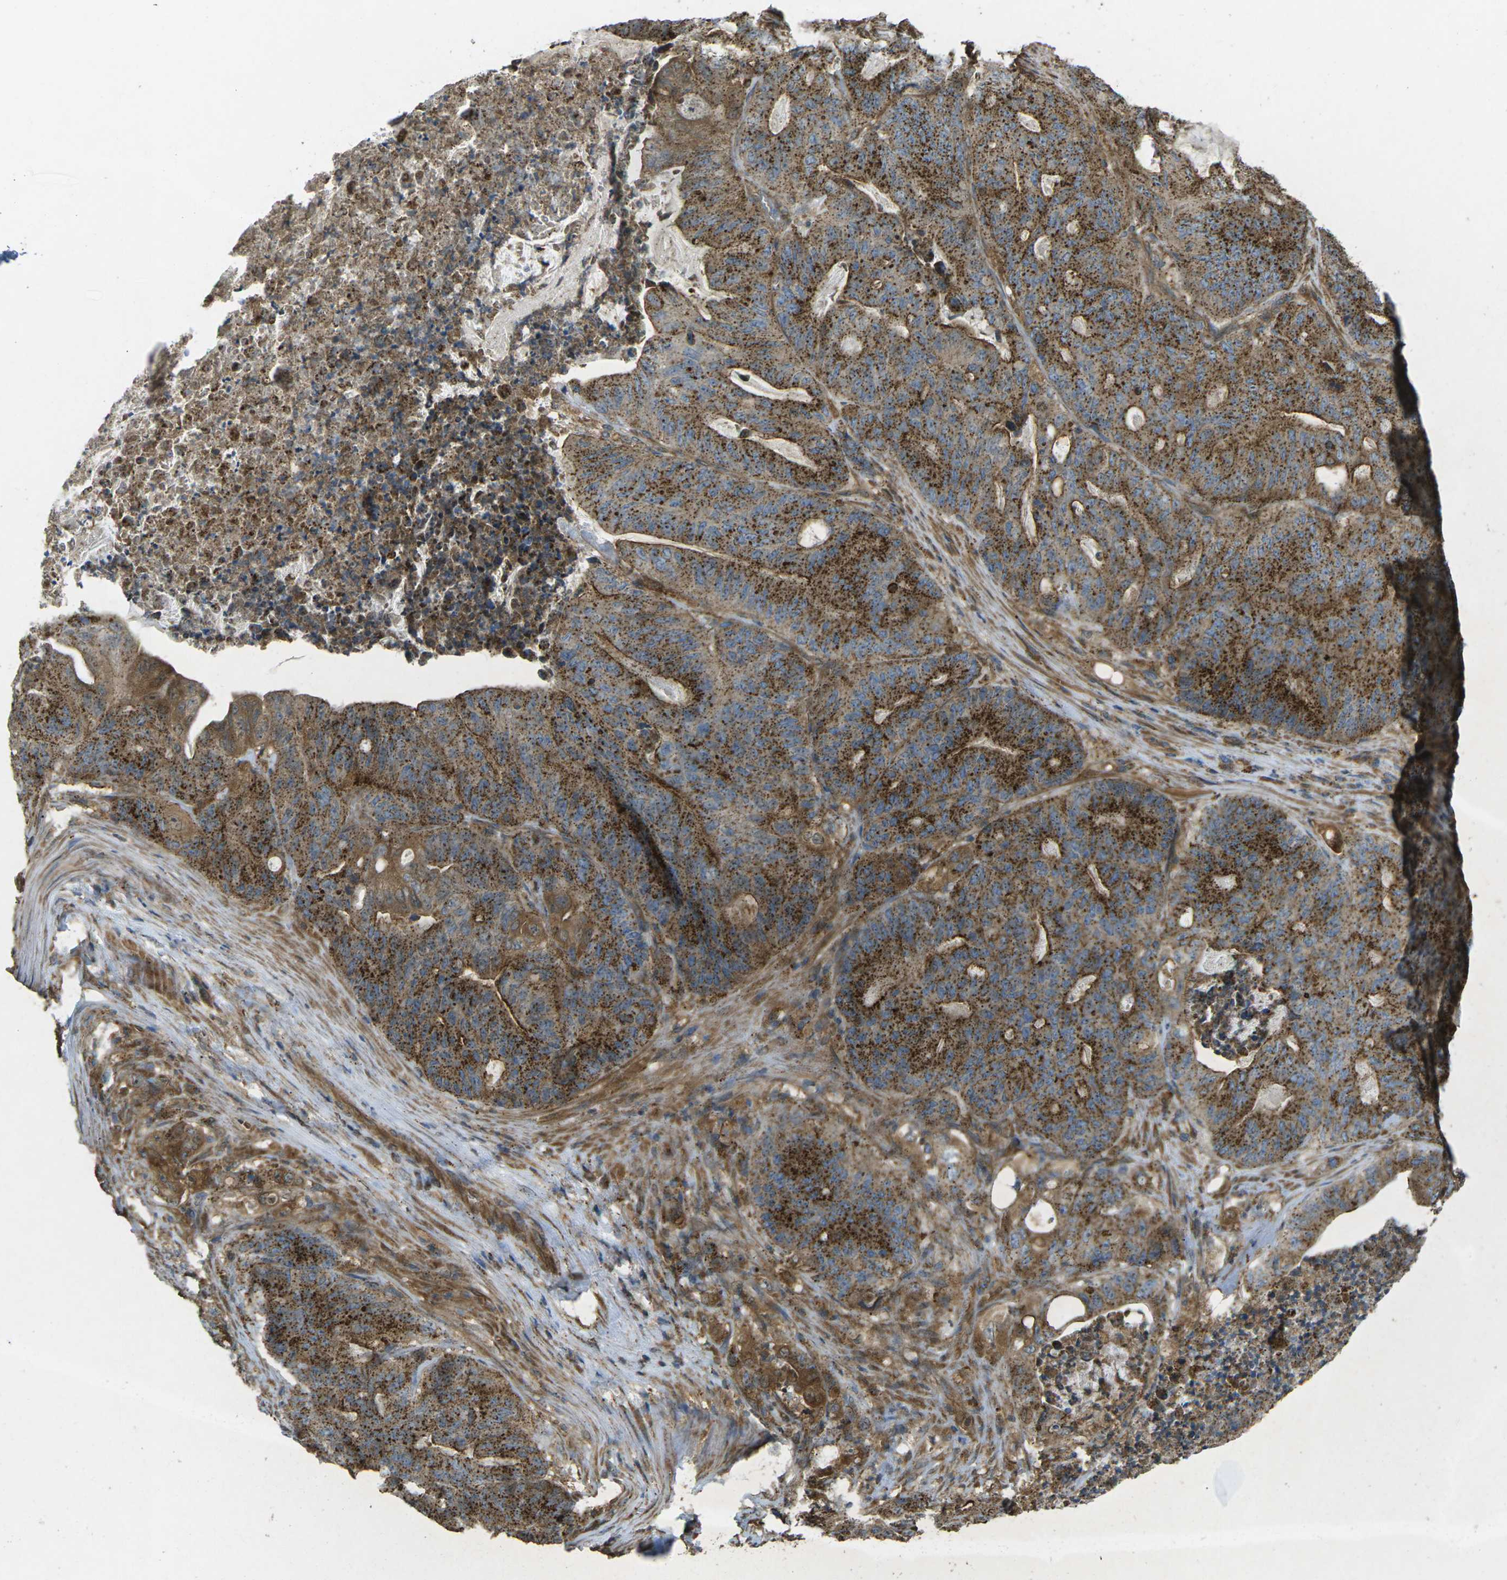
{"staining": {"intensity": "strong", "quantity": ">75%", "location": "cytoplasmic/membranous"}, "tissue": "stomach cancer", "cell_type": "Tumor cells", "image_type": "cancer", "snomed": [{"axis": "morphology", "description": "Adenocarcinoma, NOS"}, {"axis": "topography", "description": "Stomach"}], "caption": "Adenocarcinoma (stomach) stained with a brown dye displays strong cytoplasmic/membranous positive positivity in about >75% of tumor cells.", "gene": "CHMP3", "patient": {"sex": "female", "age": 73}}